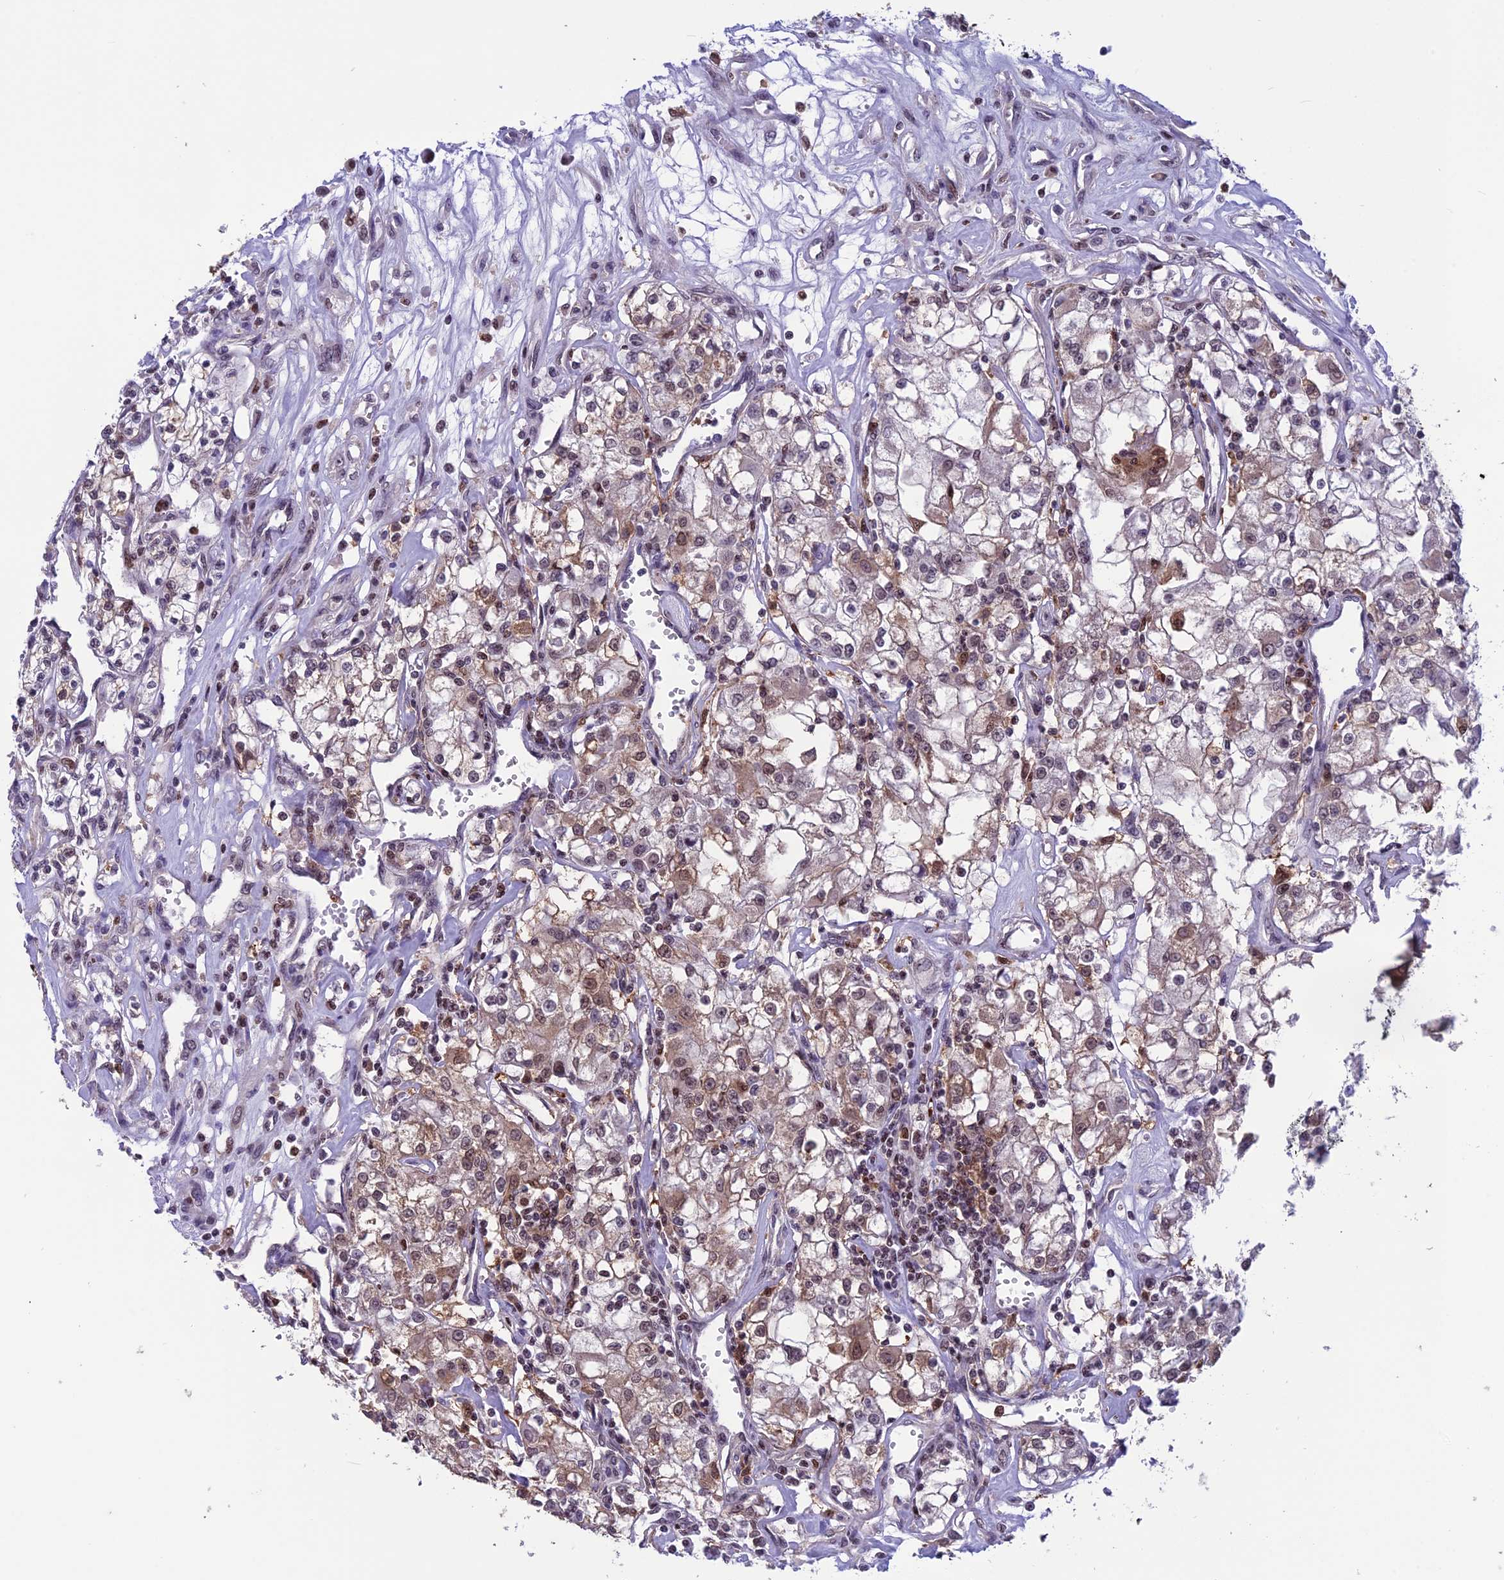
{"staining": {"intensity": "moderate", "quantity": "25%-75%", "location": "cytoplasmic/membranous,nuclear"}, "tissue": "renal cancer", "cell_type": "Tumor cells", "image_type": "cancer", "snomed": [{"axis": "morphology", "description": "Adenocarcinoma, NOS"}, {"axis": "topography", "description": "Kidney"}], "caption": "A brown stain highlights moderate cytoplasmic/membranous and nuclear staining of a protein in human renal adenocarcinoma tumor cells. (brown staining indicates protein expression, while blue staining denotes nuclei).", "gene": "MIS12", "patient": {"sex": "female", "age": 59}}